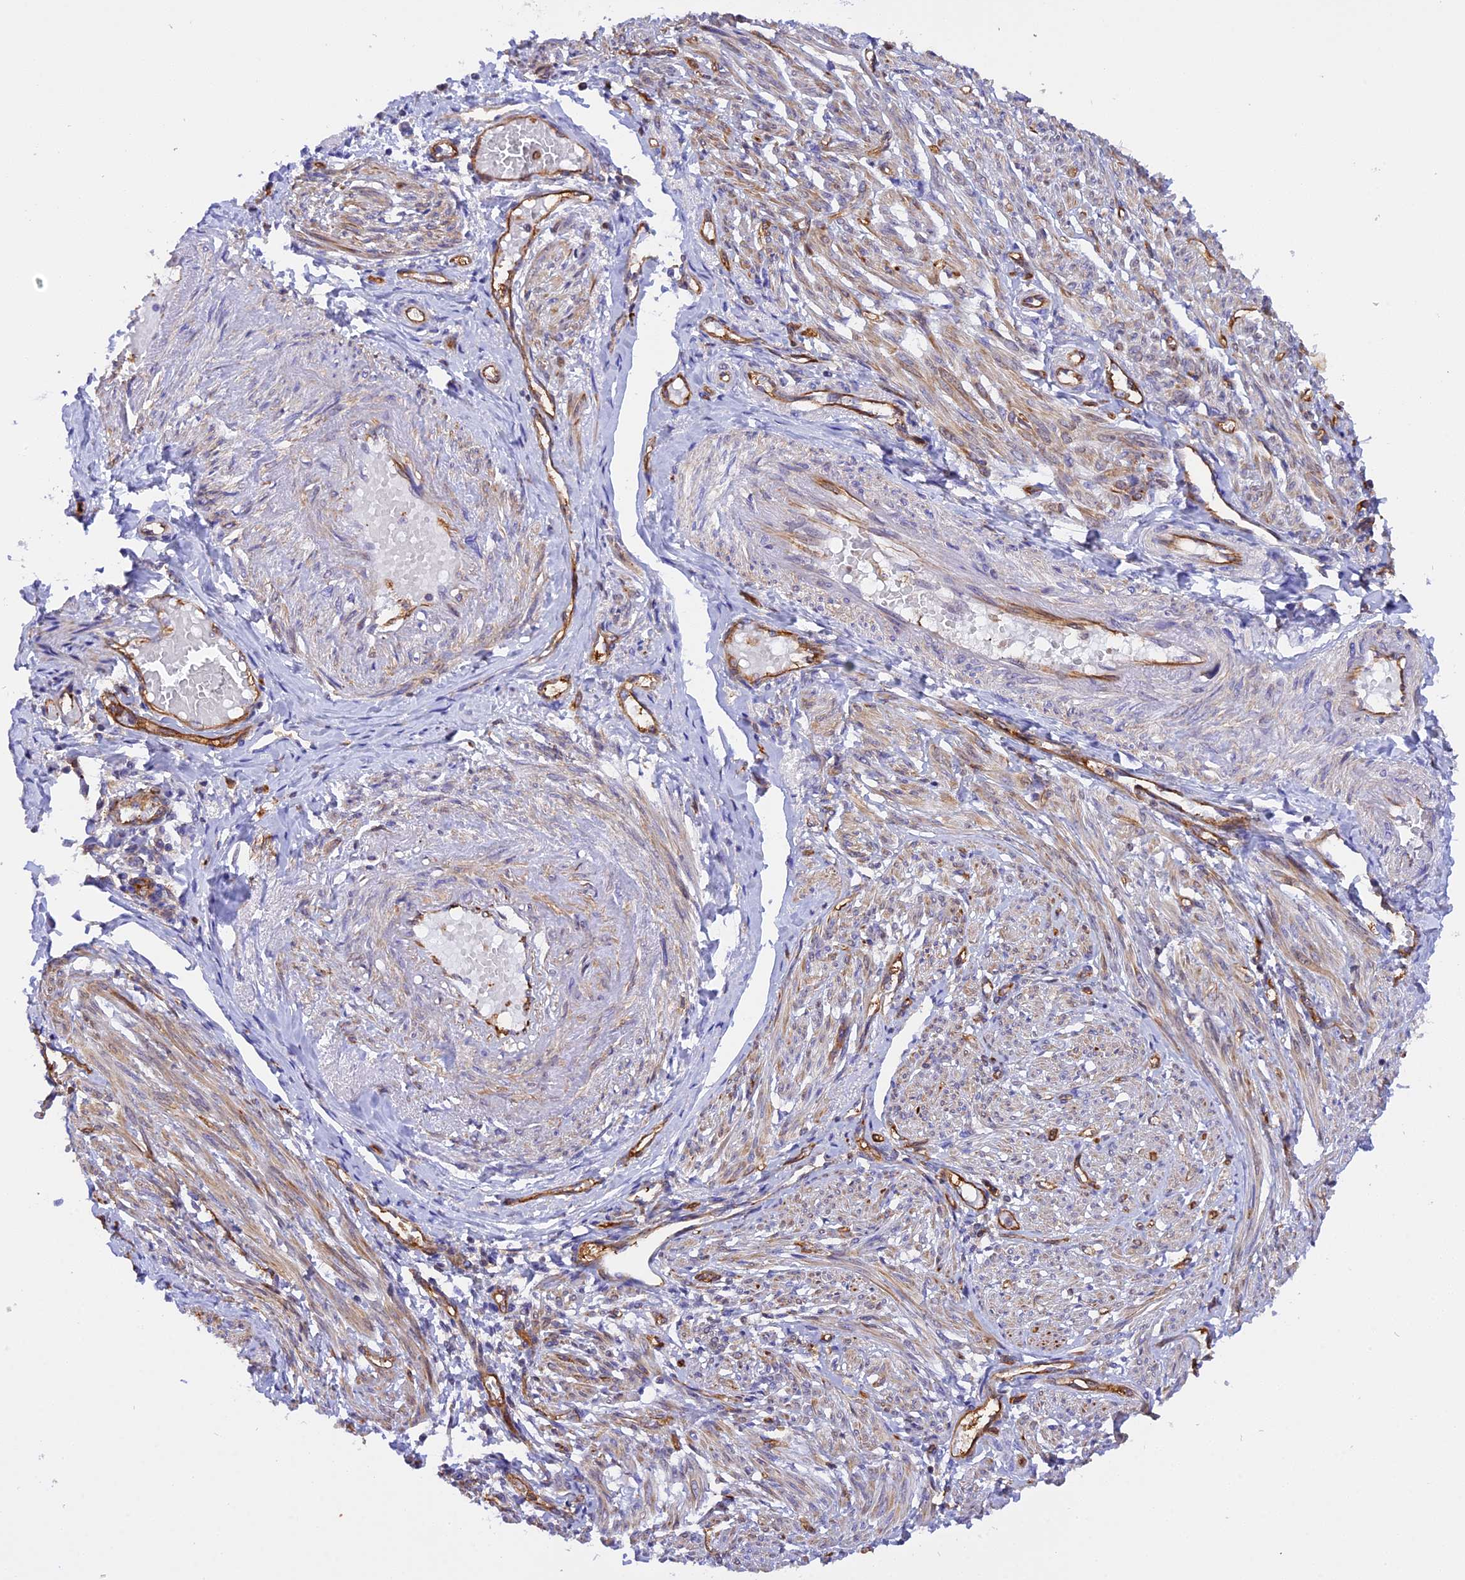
{"staining": {"intensity": "weak", "quantity": "25%-75%", "location": "cytoplasmic/membranous"}, "tissue": "smooth muscle", "cell_type": "Smooth muscle cells", "image_type": "normal", "snomed": [{"axis": "morphology", "description": "Normal tissue, NOS"}, {"axis": "topography", "description": "Smooth muscle"}], "caption": "Immunohistochemical staining of normal human smooth muscle displays weak cytoplasmic/membranous protein positivity in about 25%-75% of smooth muscle cells. Using DAB (brown) and hematoxylin (blue) stains, captured at high magnification using brightfield microscopy.", "gene": "C5orf22", "patient": {"sex": "female", "age": 39}}